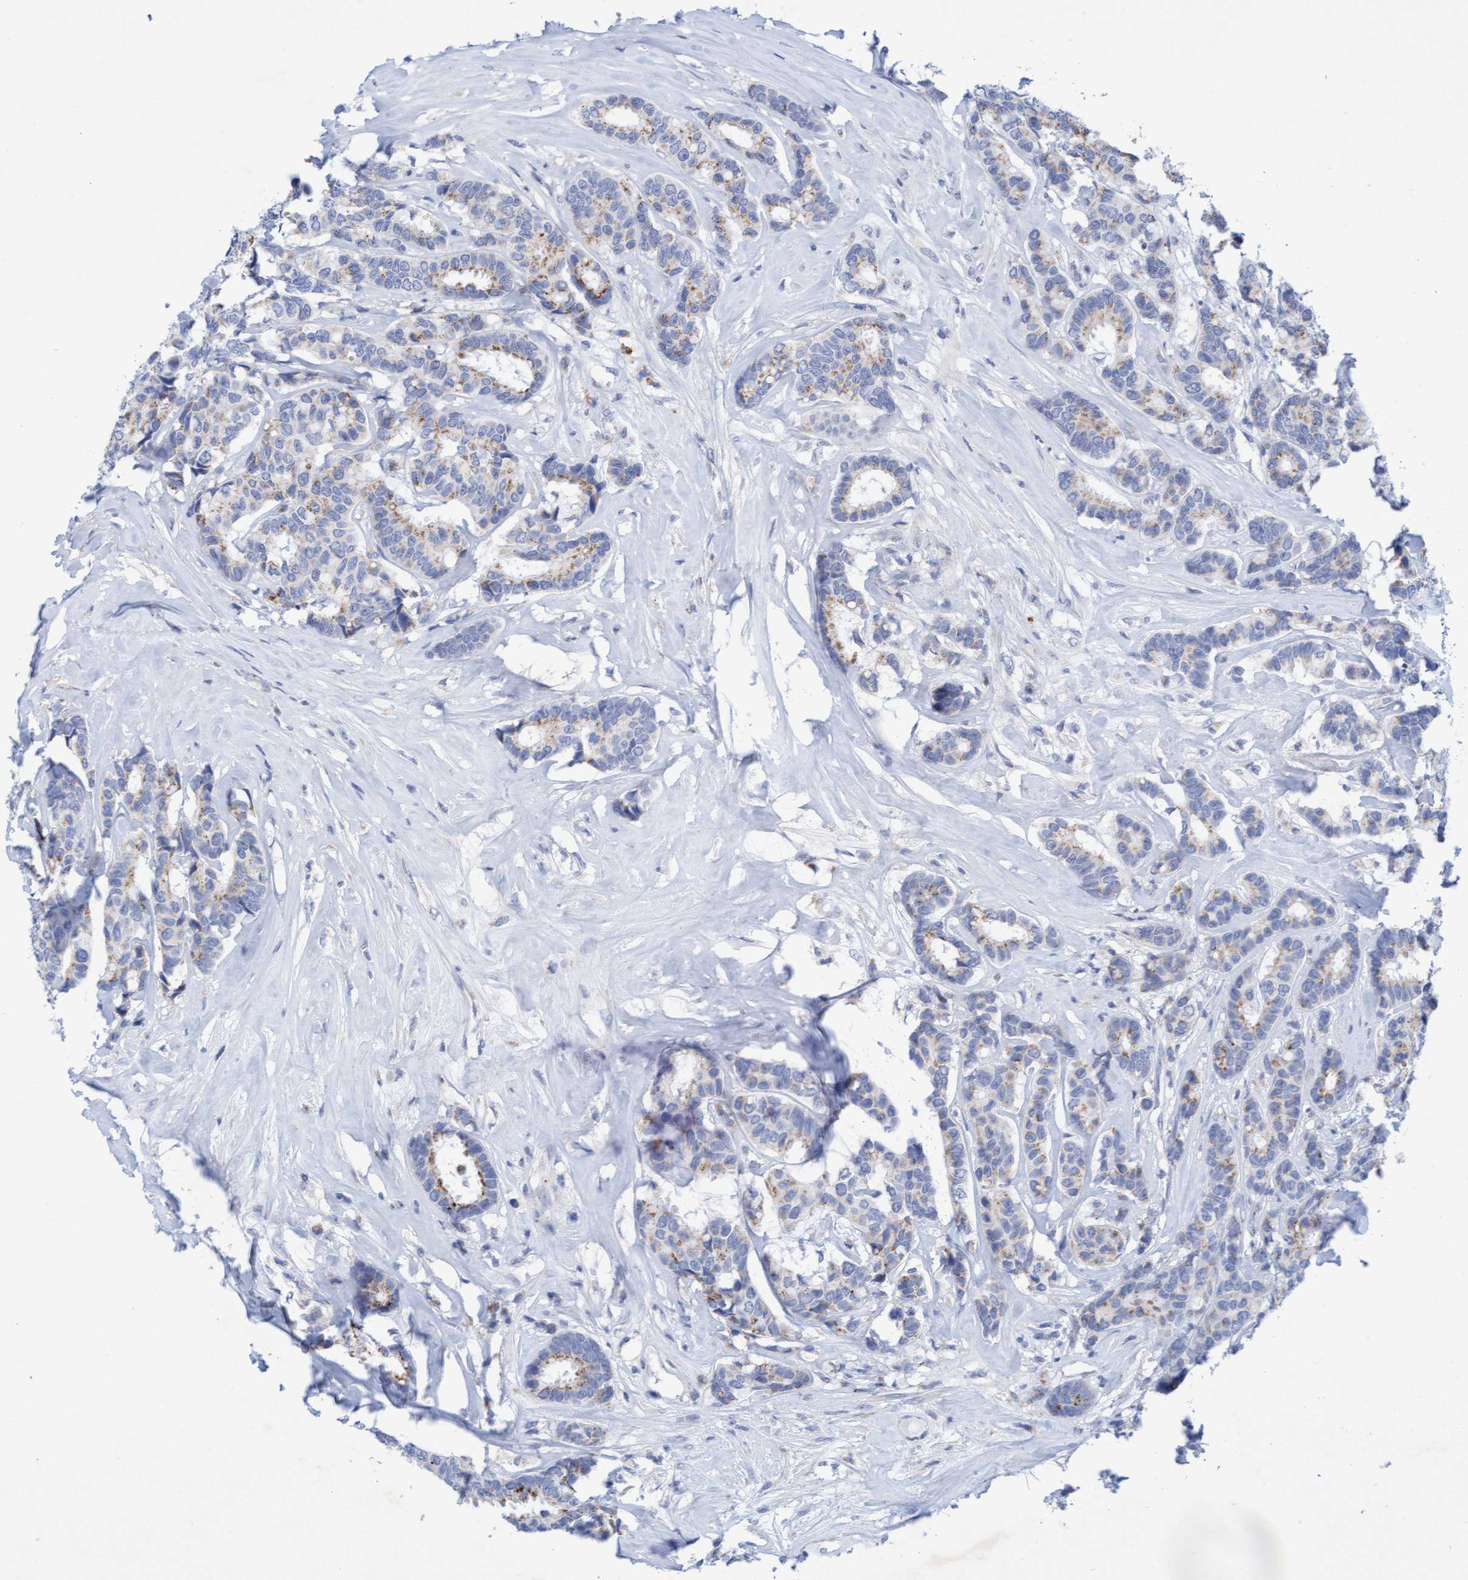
{"staining": {"intensity": "moderate", "quantity": "25%-75%", "location": "cytoplasmic/membranous"}, "tissue": "breast cancer", "cell_type": "Tumor cells", "image_type": "cancer", "snomed": [{"axis": "morphology", "description": "Duct carcinoma"}, {"axis": "topography", "description": "Breast"}], "caption": "Moderate cytoplasmic/membranous protein expression is present in approximately 25%-75% of tumor cells in infiltrating ductal carcinoma (breast).", "gene": "SGSH", "patient": {"sex": "female", "age": 87}}